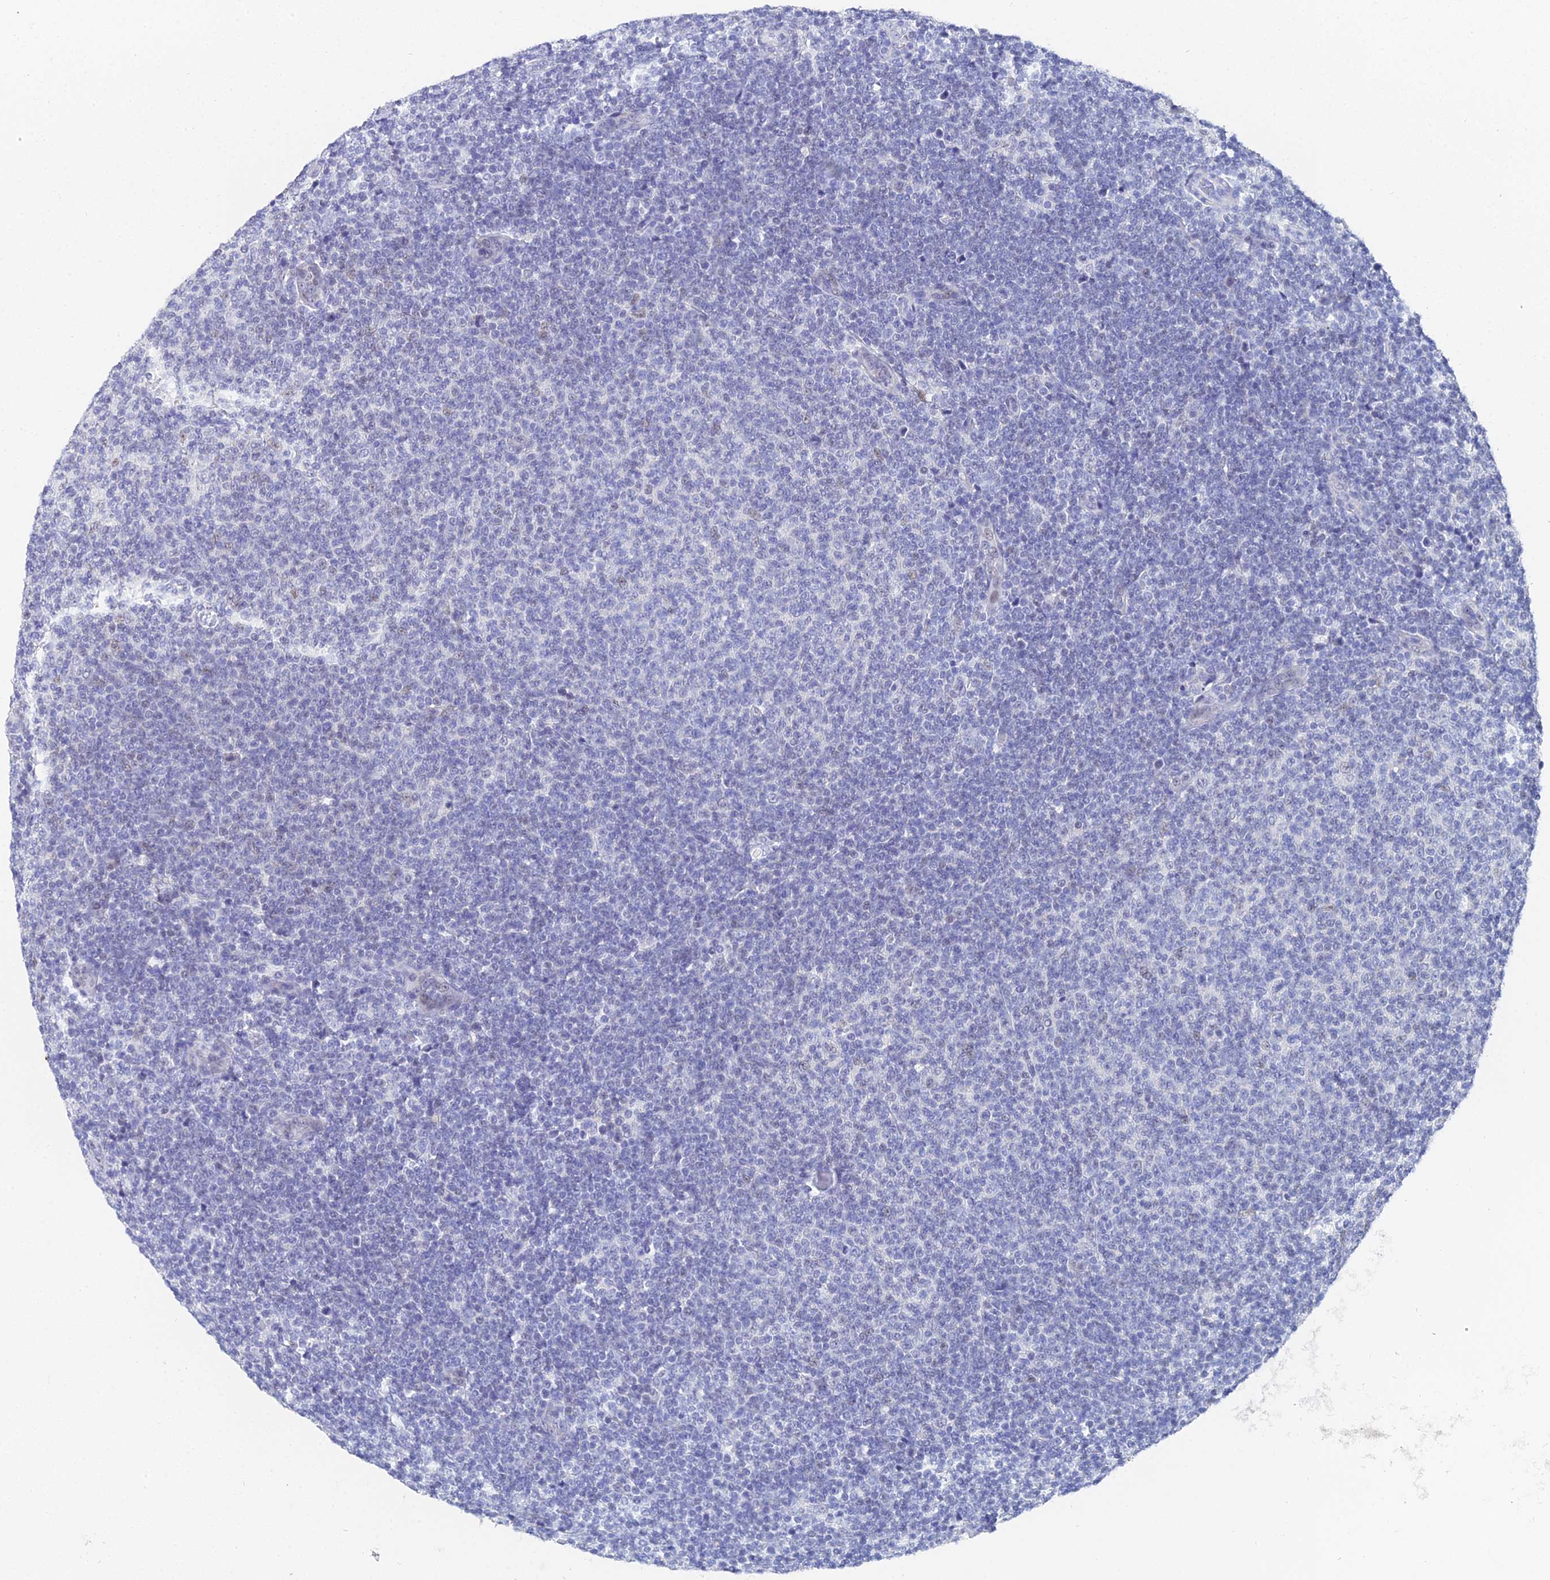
{"staining": {"intensity": "negative", "quantity": "none", "location": "none"}, "tissue": "lymphoma", "cell_type": "Tumor cells", "image_type": "cancer", "snomed": [{"axis": "morphology", "description": "Malignant lymphoma, non-Hodgkin's type, Low grade"}, {"axis": "topography", "description": "Lymph node"}], "caption": "A photomicrograph of lymphoma stained for a protein exhibits no brown staining in tumor cells. The staining was performed using DAB (3,3'-diaminobenzidine) to visualize the protein expression in brown, while the nuclei were stained in blue with hematoxylin (Magnification: 20x).", "gene": "OCM", "patient": {"sex": "male", "age": 66}}